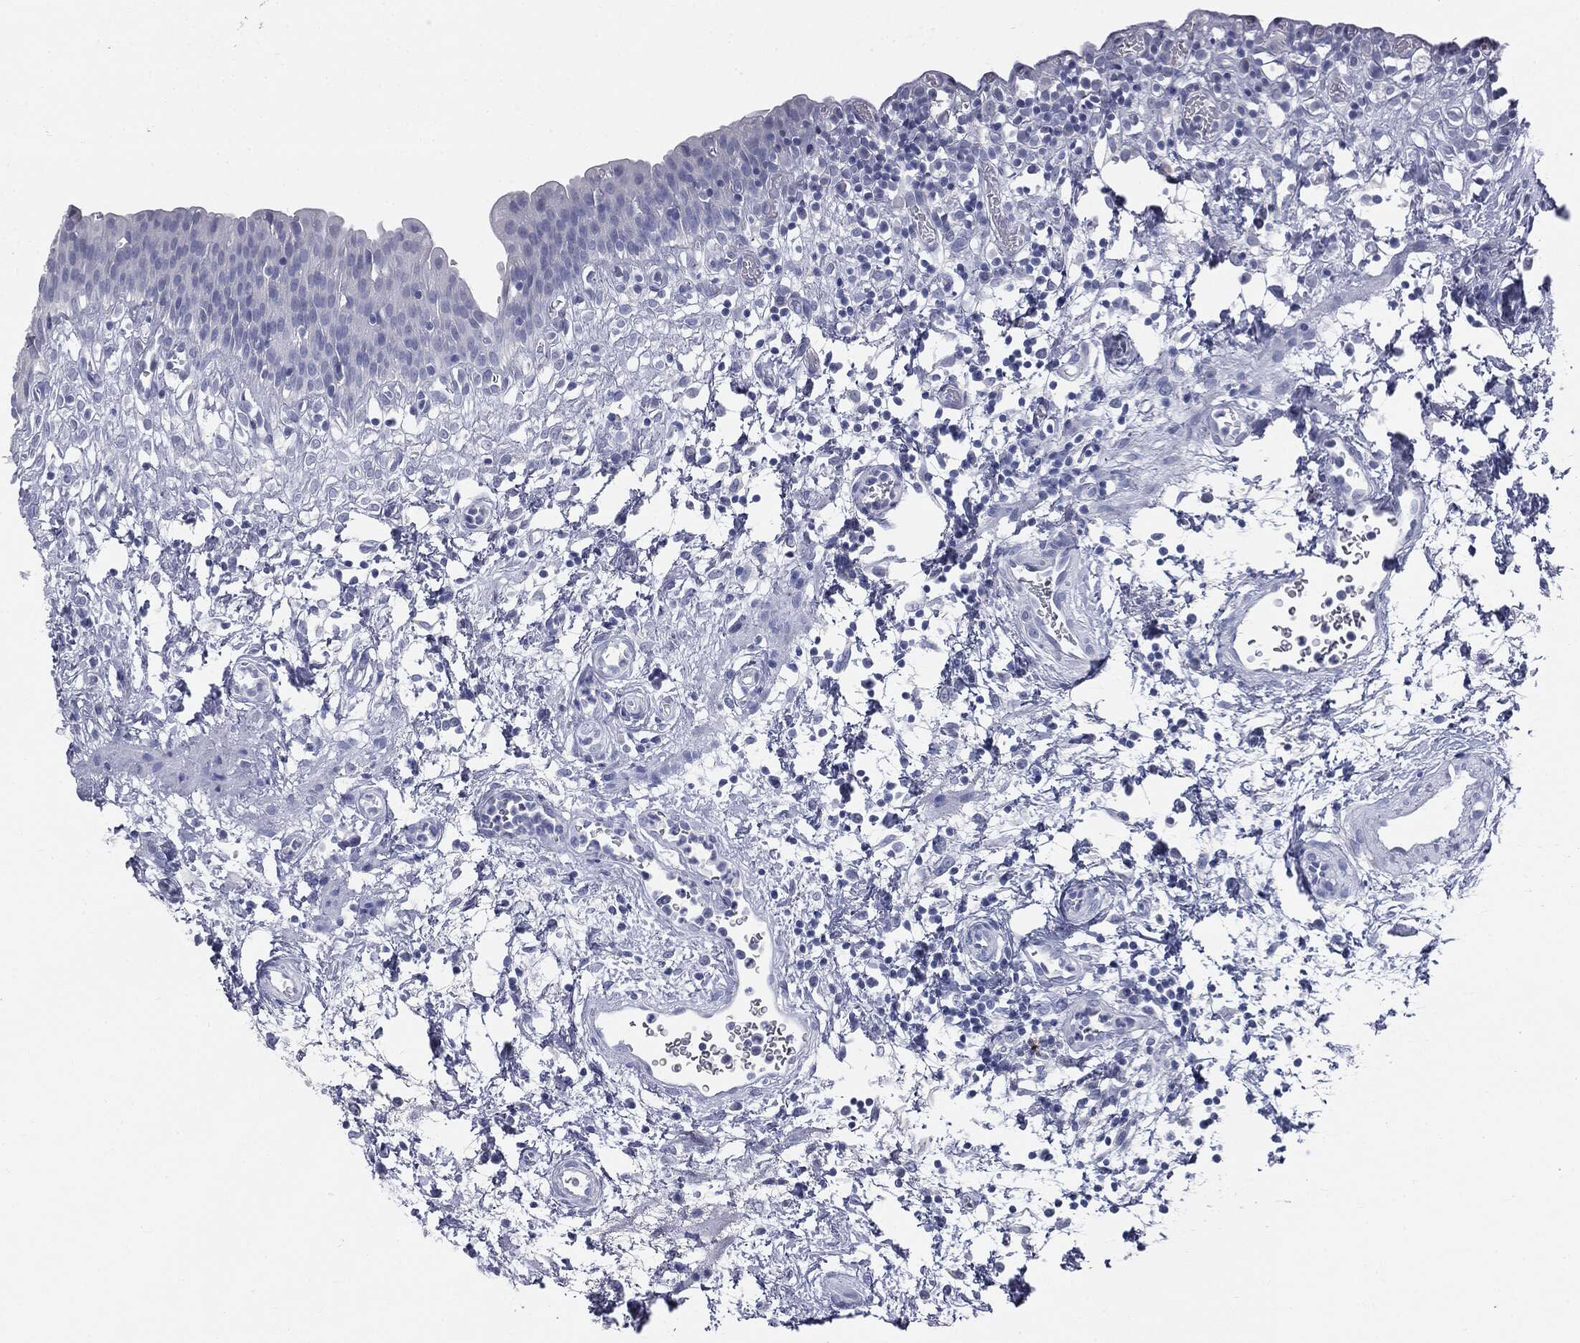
{"staining": {"intensity": "negative", "quantity": "none", "location": "none"}, "tissue": "urinary bladder", "cell_type": "Urothelial cells", "image_type": "normal", "snomed": [{"axis": "morphology", "description": "Normal tissue, NOS"}, {"axis": "topography", "description": "Urinary bladder"}], "caption": "Micrograph shows no significant protein expression in urothelial cells of benign urinary bladder.", "gene": "MUC5AC", "patient": {"sex": "male", "age": 37}}